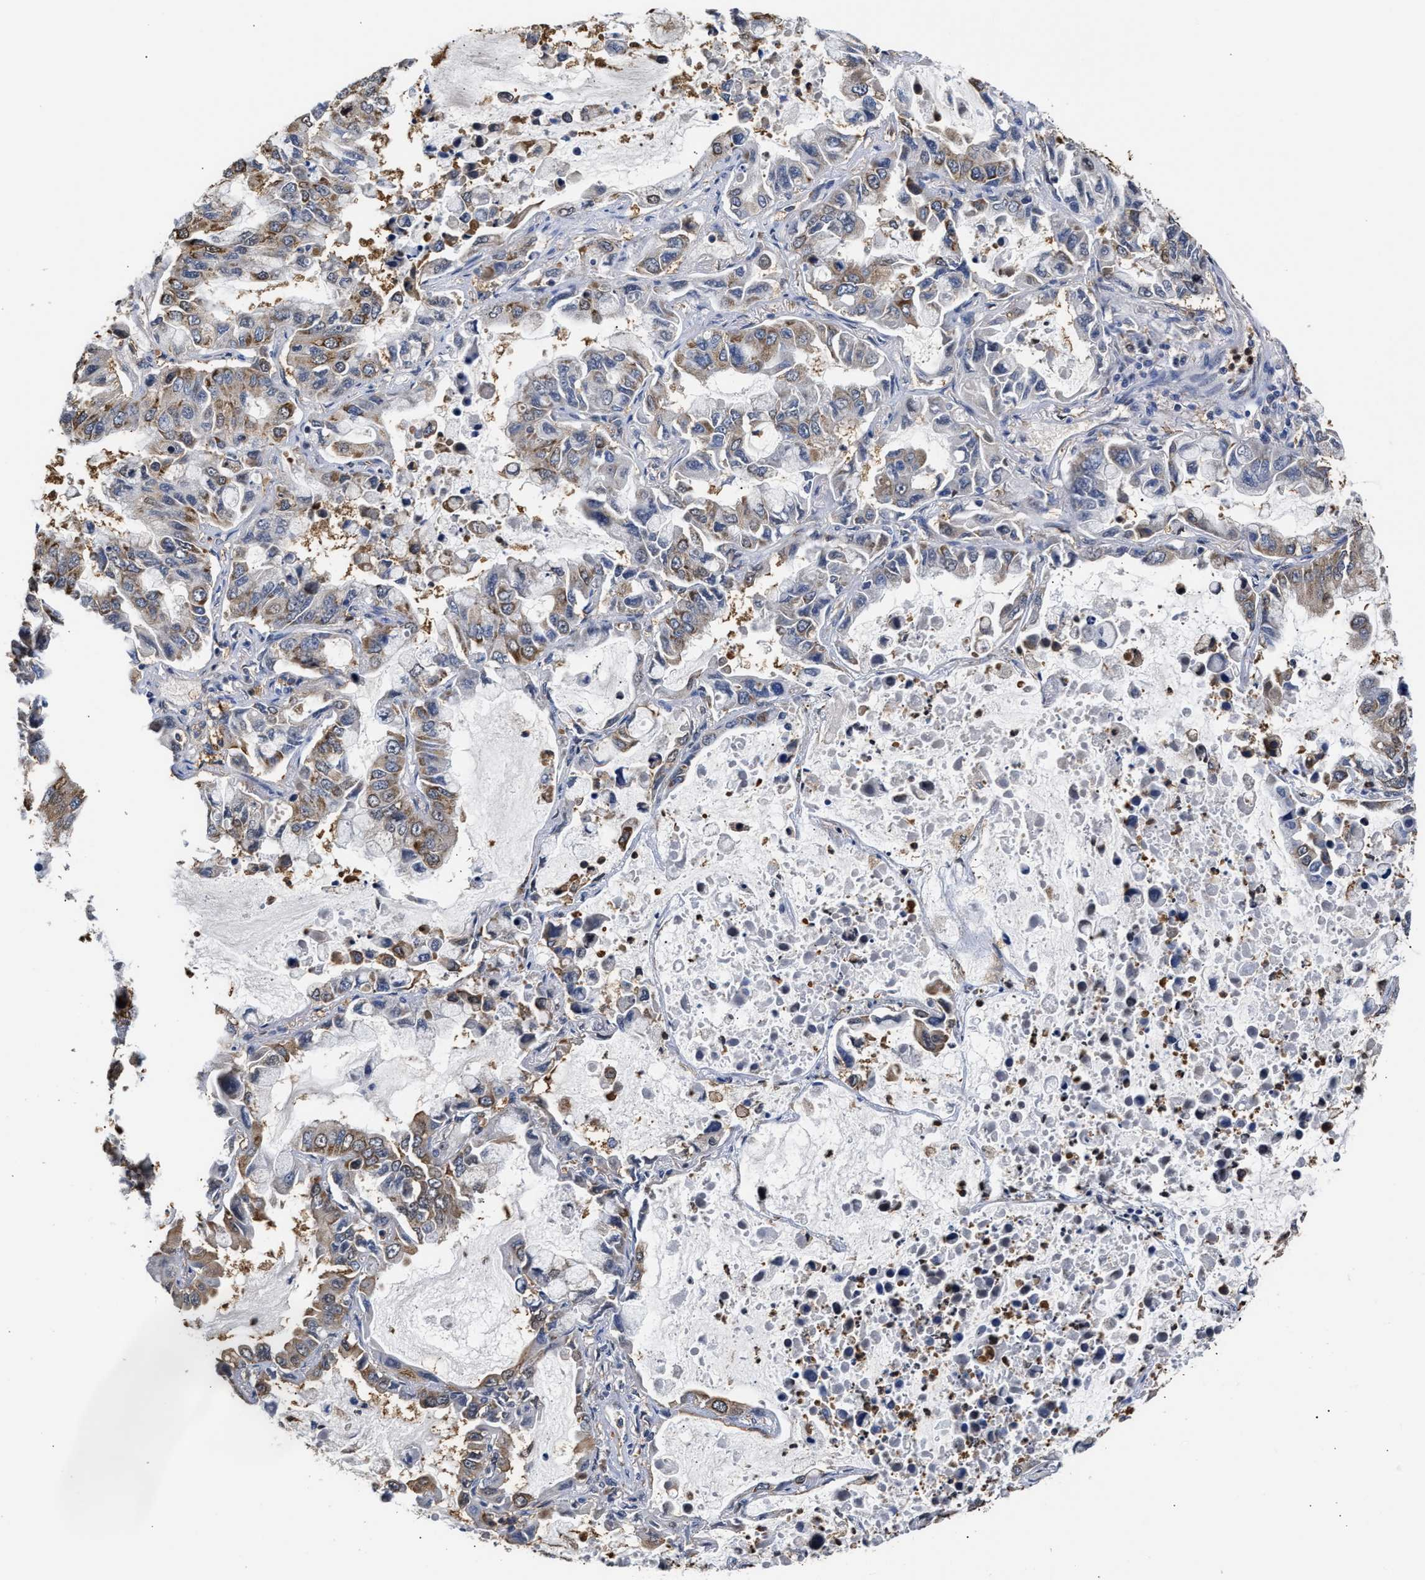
{"staining": {"intensity": "weak", "quantity": "25%-75%", "location": "cytoplasmic/membranous"}, "tissue": "lung cancer", "cell_type": "Tumor cells", "image_type": "cancer", "snomed": [{"axis": "morphology", "description": "Adenocarcinoma, NOS"}, {"axis": "topography", "description": "Lung"}], "caption": "Weak cytoplasmic/membranous staining is present in about 25%-75% of tumor cells in lung cancer. (DAB = brown stain, brightfield microscopy at high magnification).", "gene": "KLHDC1", "patient": {"sex": "male", "age": 64}}